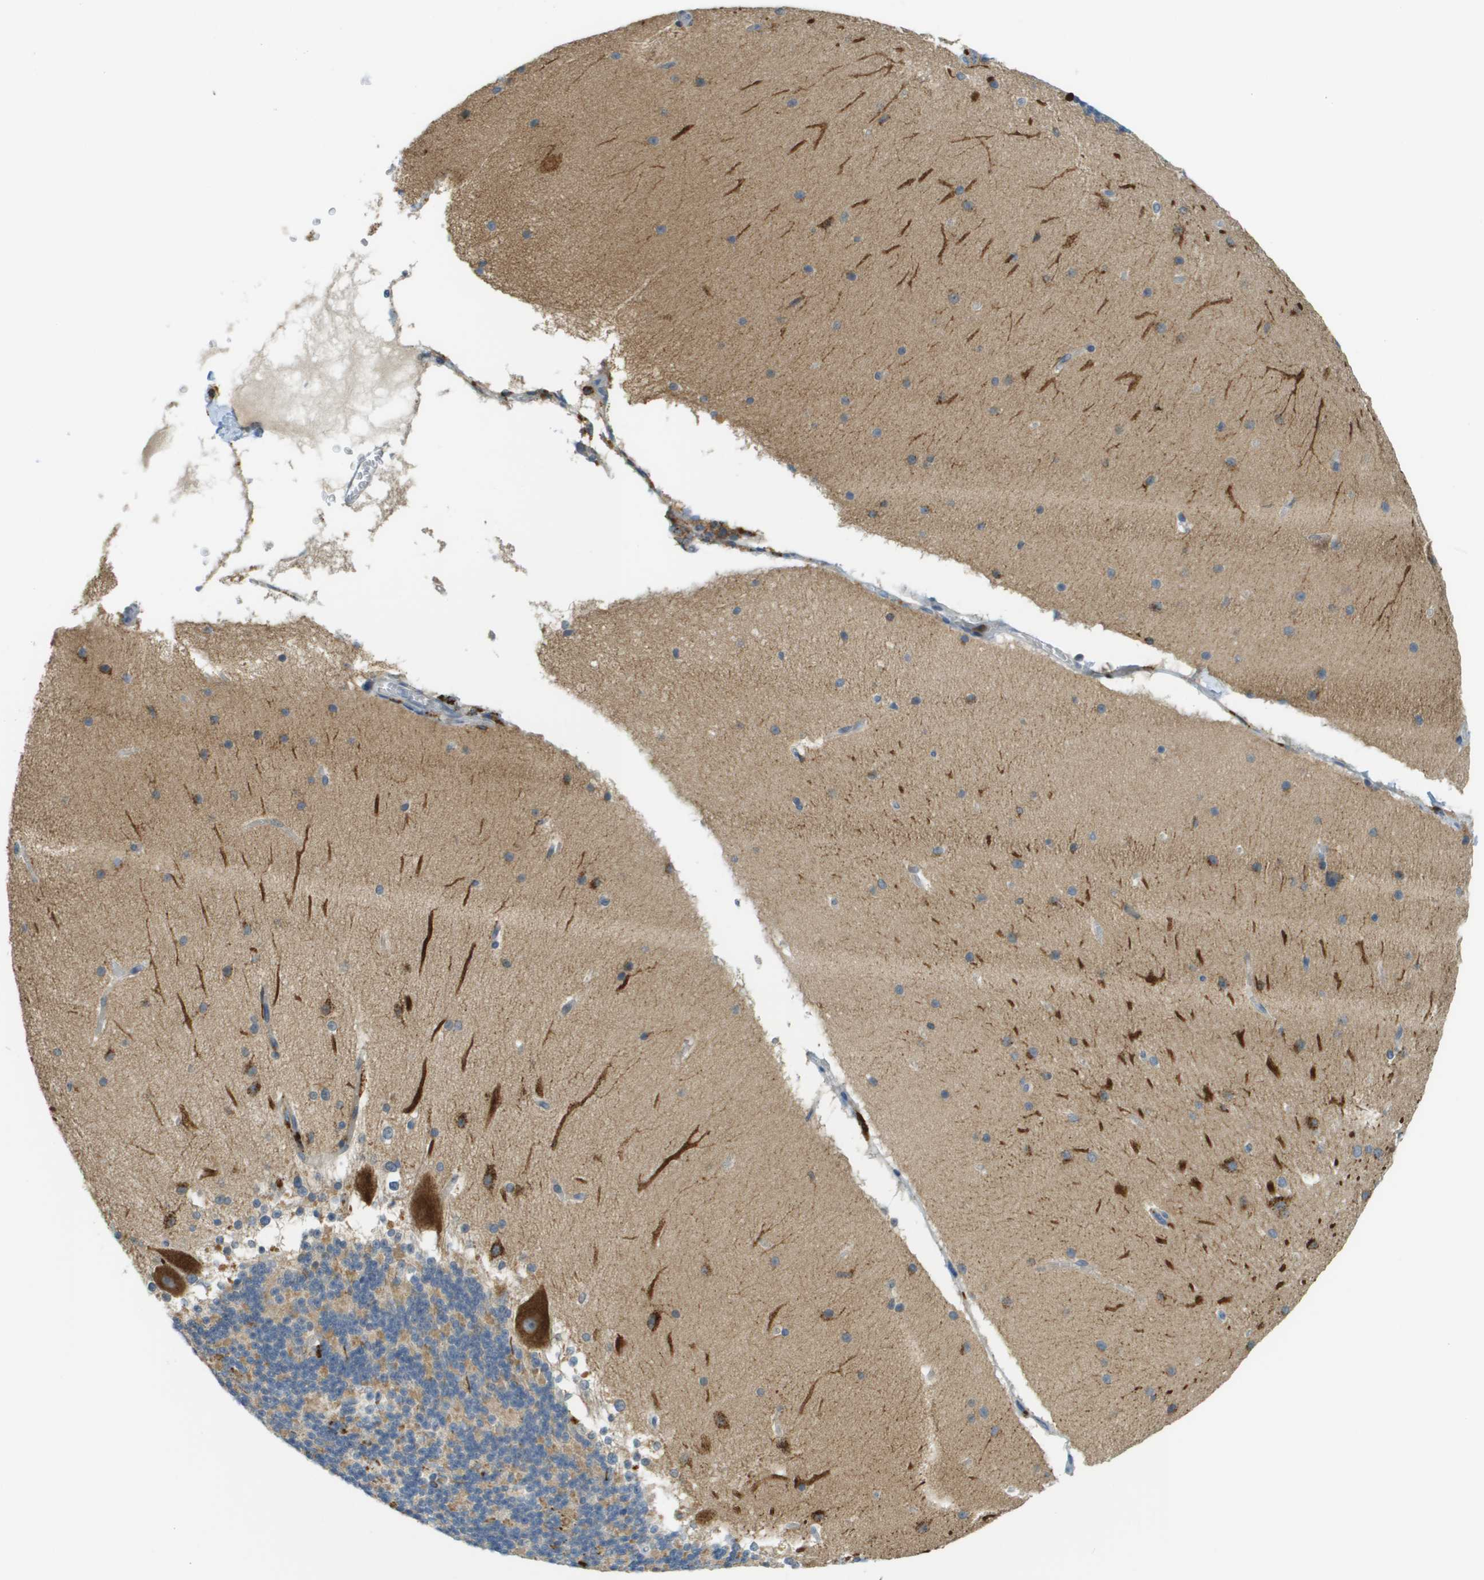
{"staining": {"intensity": "moderate", "quantity": "<25%", "location": "cytoplasmic/membranous"}, "tissue": "cerebellum", "cell_type": "Cells in granular layer", "image_type": "normal", "snomed": [{"axis": "morphology", "description": "Normal tissue, NOS"}, {"axis": "topography", "description": "Cerebellum"}], "caption": "Cells in granular layer reveal moderate cytoplasmic/membranous positivity in approximately <25% of cells in unremarkable cerebellum.", "gene": "PLBD2", "patient": {"sex": "female", "age": 19}}